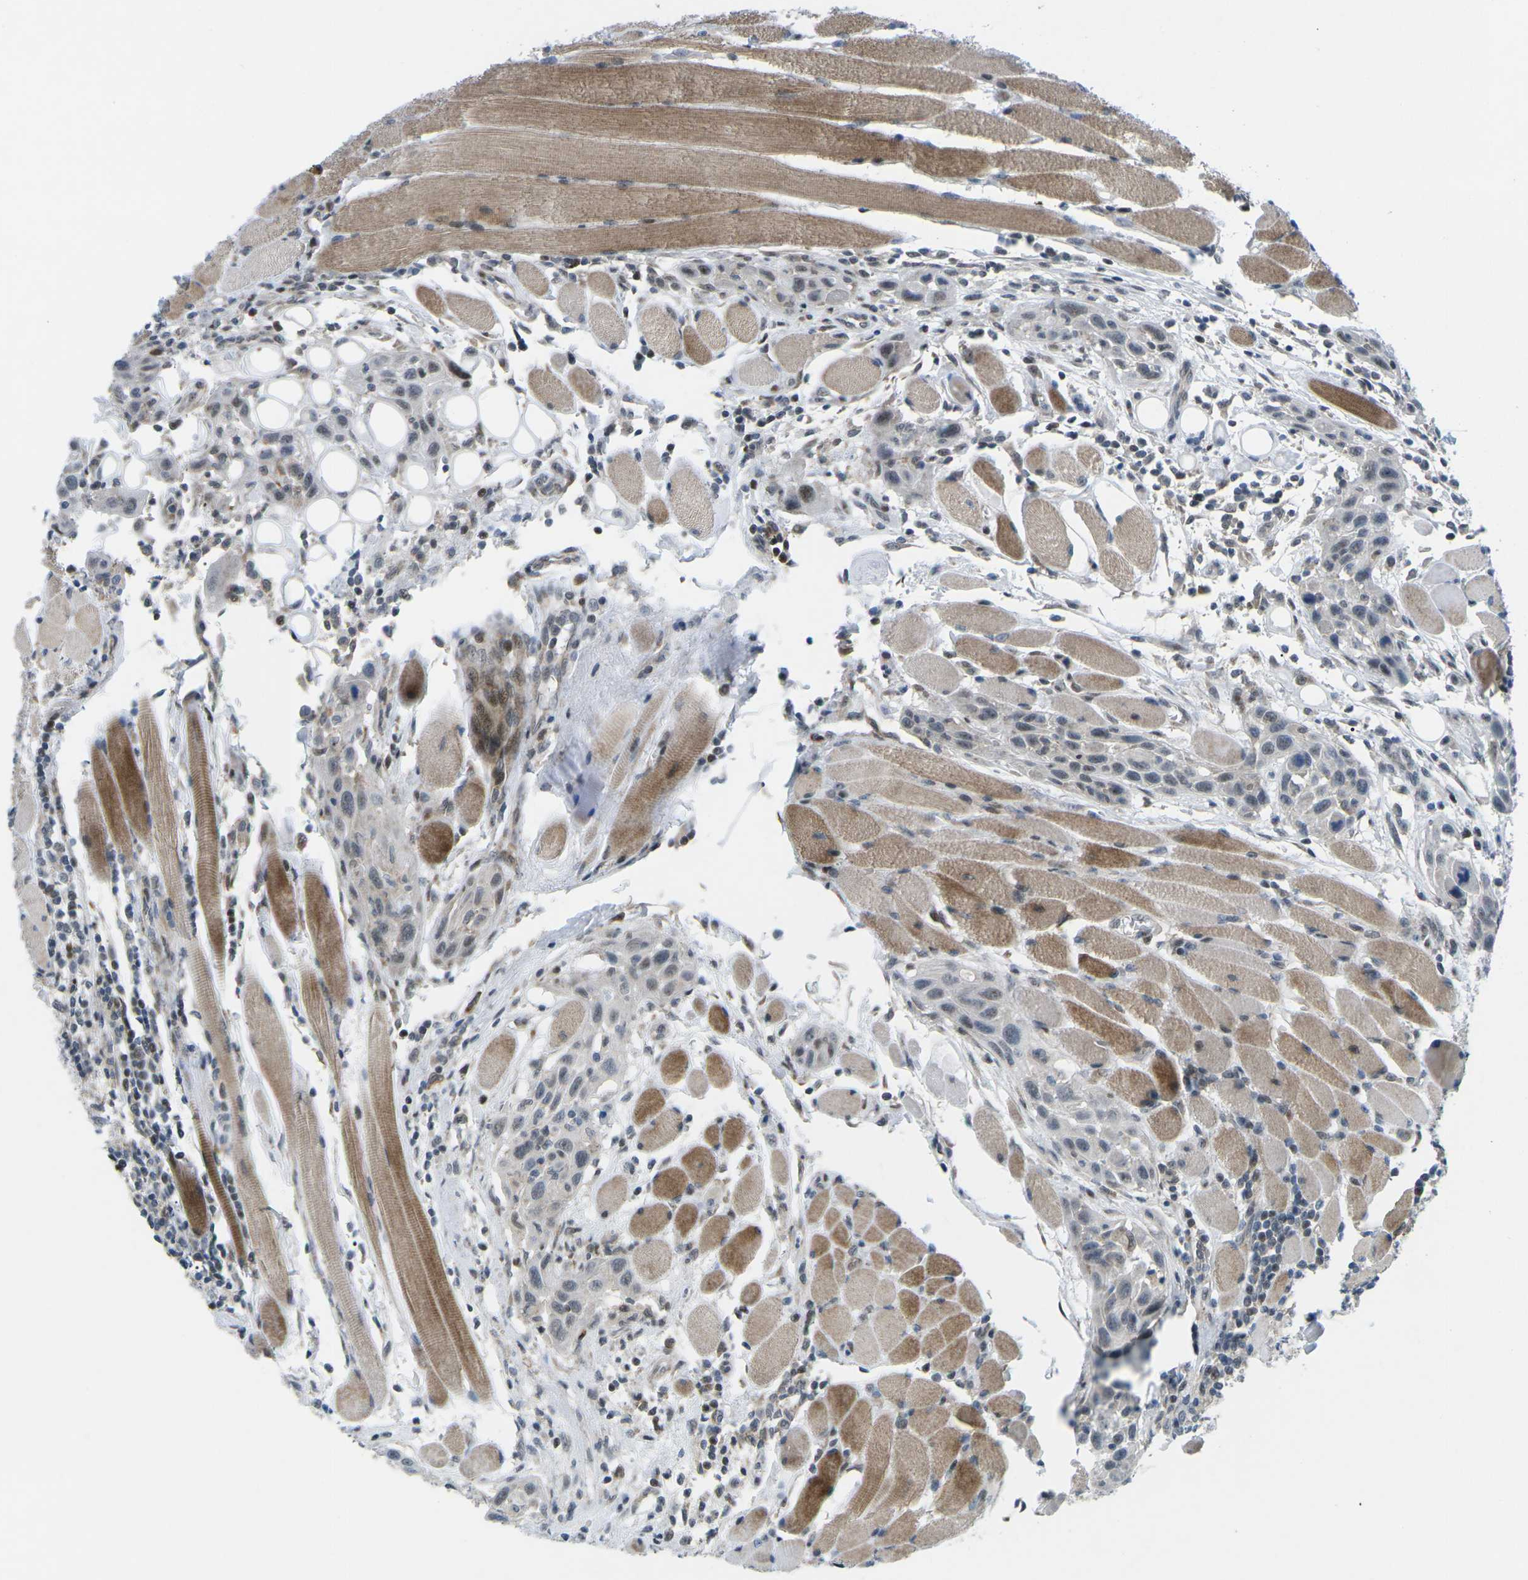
{"staining": {"intensity": "weak", "quantity": "25%-75%", "location": "nuclear"}, "tissue": "head and neck cancer", "cell_type": "Tumor cells", "image_type": "cancer", "snomed": [{"axis": "morphology", "description": "Squamous cell carcinoma, NOS"}, {"axis": "topography", "description": "Oral tissue"}, {"axis": "topography", "description": "Head-Neck"}], "caption": "DAB (3,3'-diaminobenzidine) immunohistochemical staining of human head and neck cancer (squamous cell carcinoma) shows weak nuclear protein expression in approximately 25%-75% of tumor cells.", "gene": "MBNL1", "patient": {"sex": "female", "age": 50}}